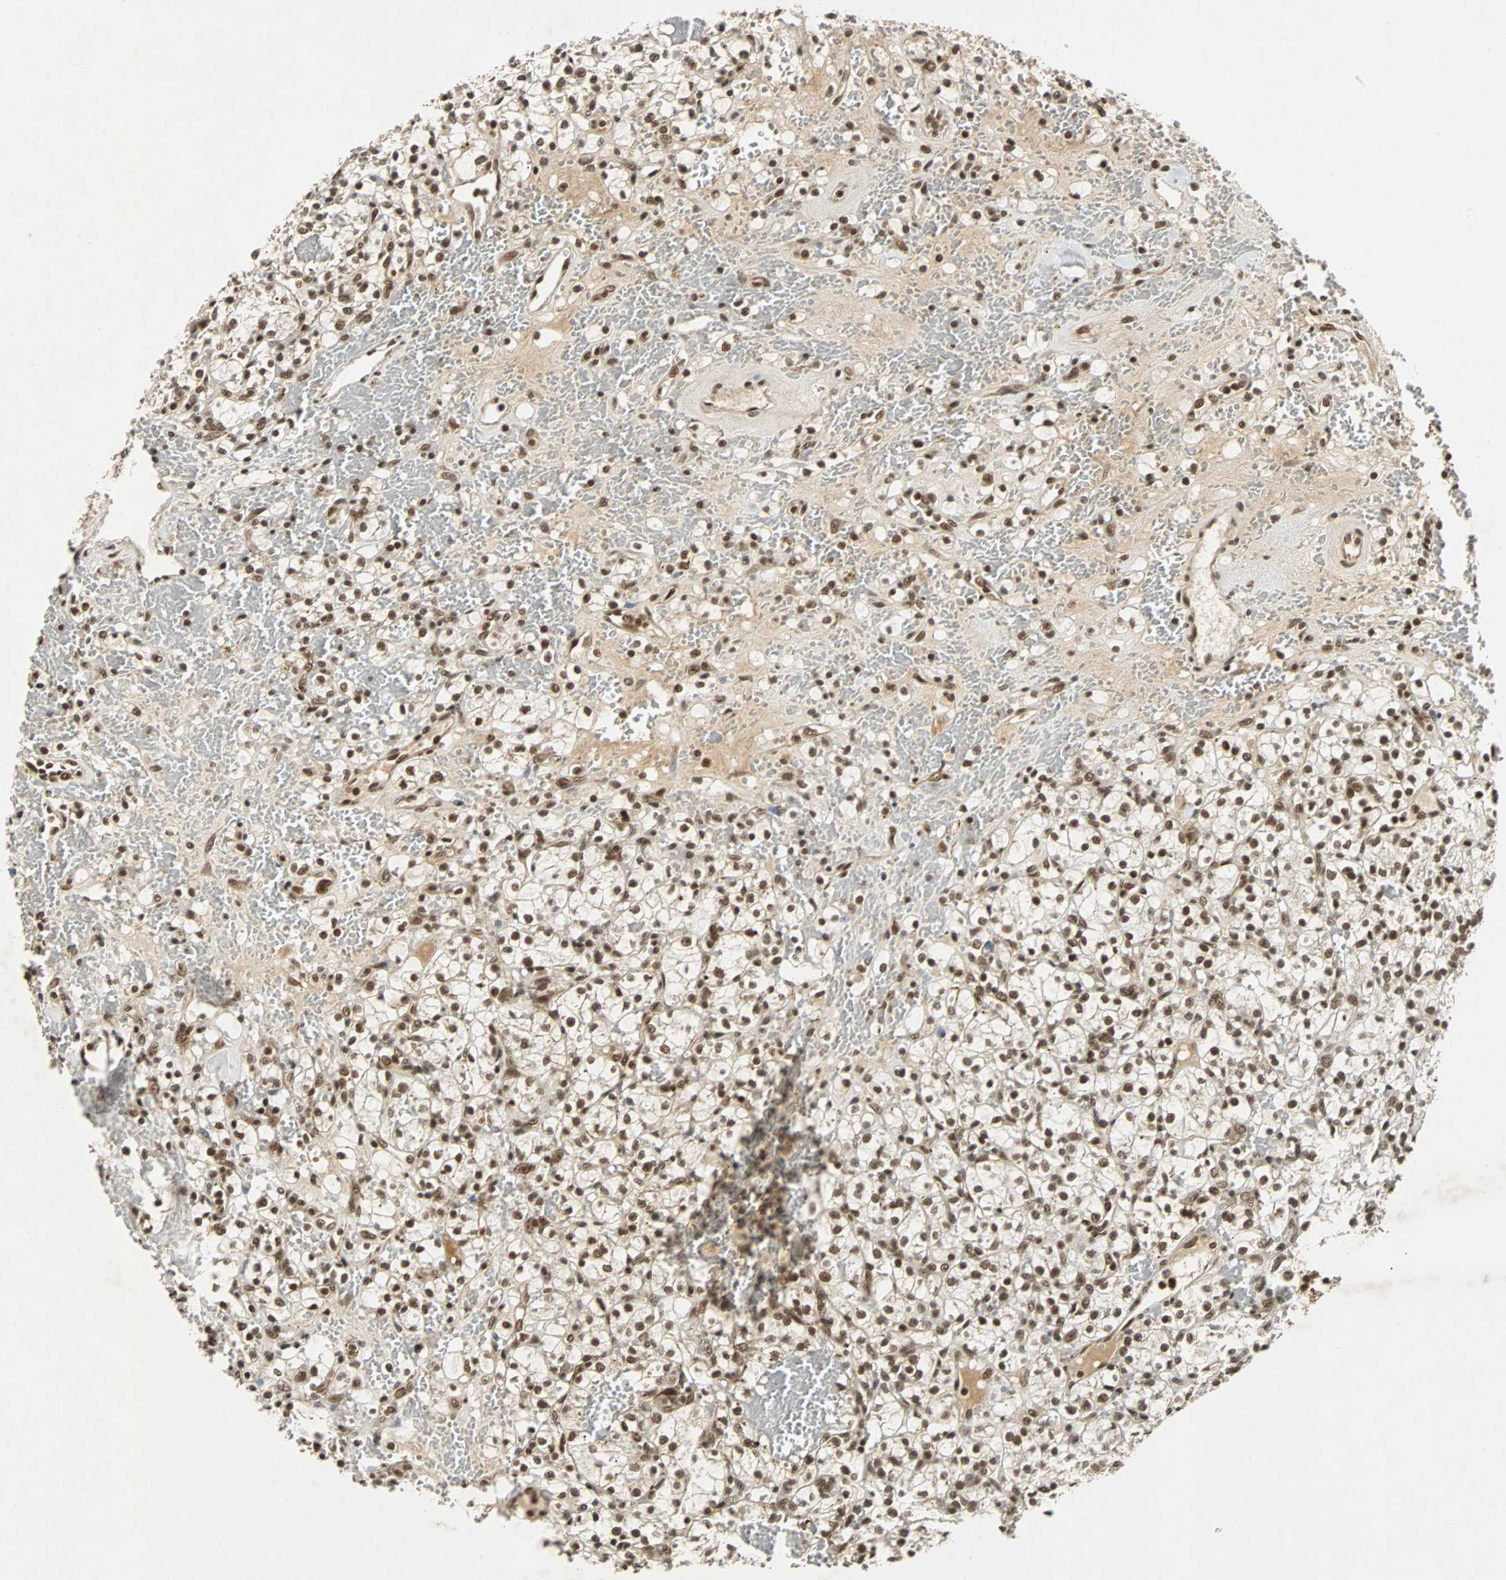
{"staining": {"intensity": "strong", "quantity": ">75%", "location": "nuclear"}, "tissue": "renal cancer", "cell_type": "Tumor cells", "image_type": "cancer", "snomed": [{"axis": "morphology", "description": "Adenocarcinoma, NOS"}, {"axis": "topography", "description": "Kidney"}], "caption": "Human adenocarcinoma (renal) stained for a protein (brown) shows strong nuclear positive positivity in about >75% of tumor cells.", "gene": "TAF5", "patient": {"sex": "female", "age": 60}}